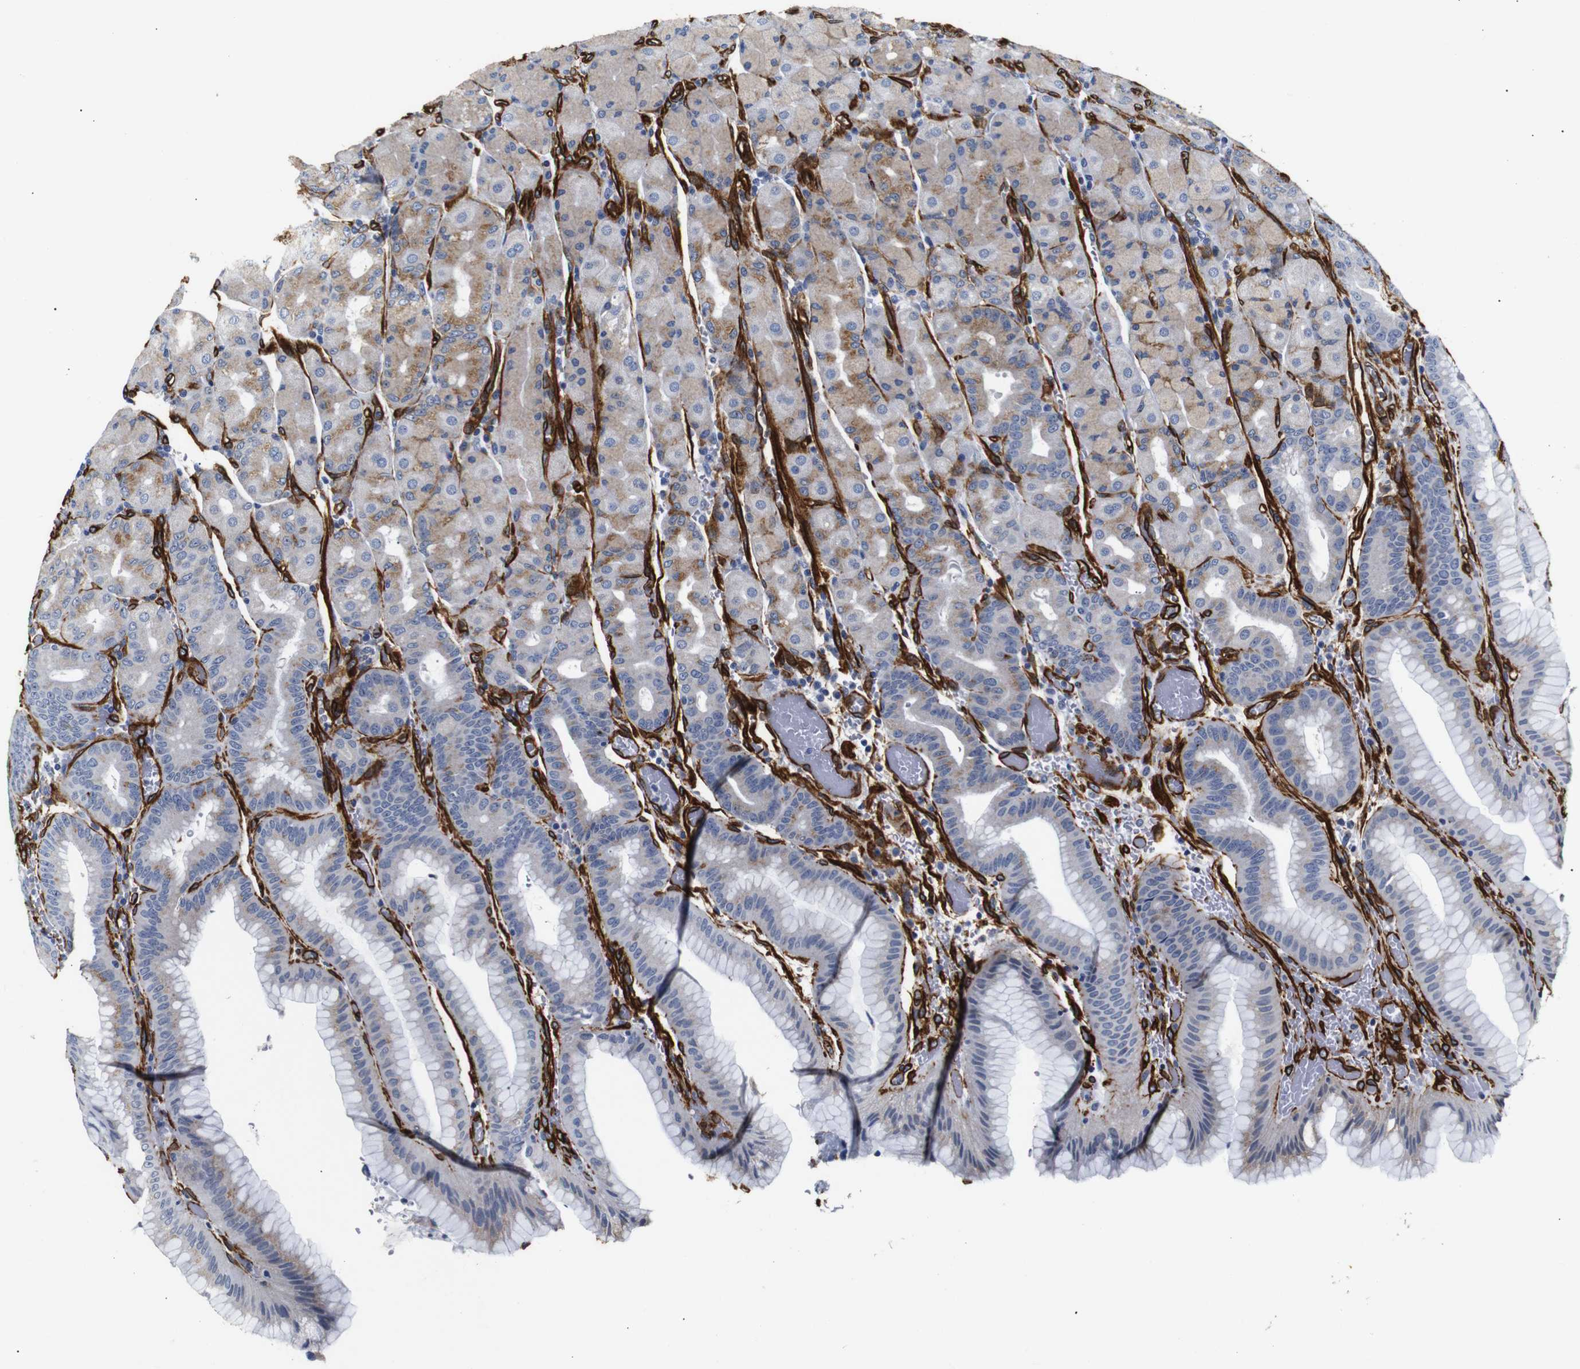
{"staining": {"intensity": "weak", "quantity": "<25%", "location": "cytoplasmic/membranous"}, "tissue": "stomach", "cell_type": "Glandular cells", "image_type": "normal", "snomed": [{"axis": "morphology", "description": "Normal tissue, NOS"}, {"axis": "morphology", "description": "Carcinoid, malignant, NOS"}, {"axis": "topography", "description": "Stomach, upper"}], "caption": "Glandular cells are negative for protein expression in benign human stomach. (DAB (3,3'-diaminobenzidine) immunohistochemistry (IHC) with hematoxylin counter stain).", "gene": "CAV2", "patient": {"sex": "male", "age": 39}}